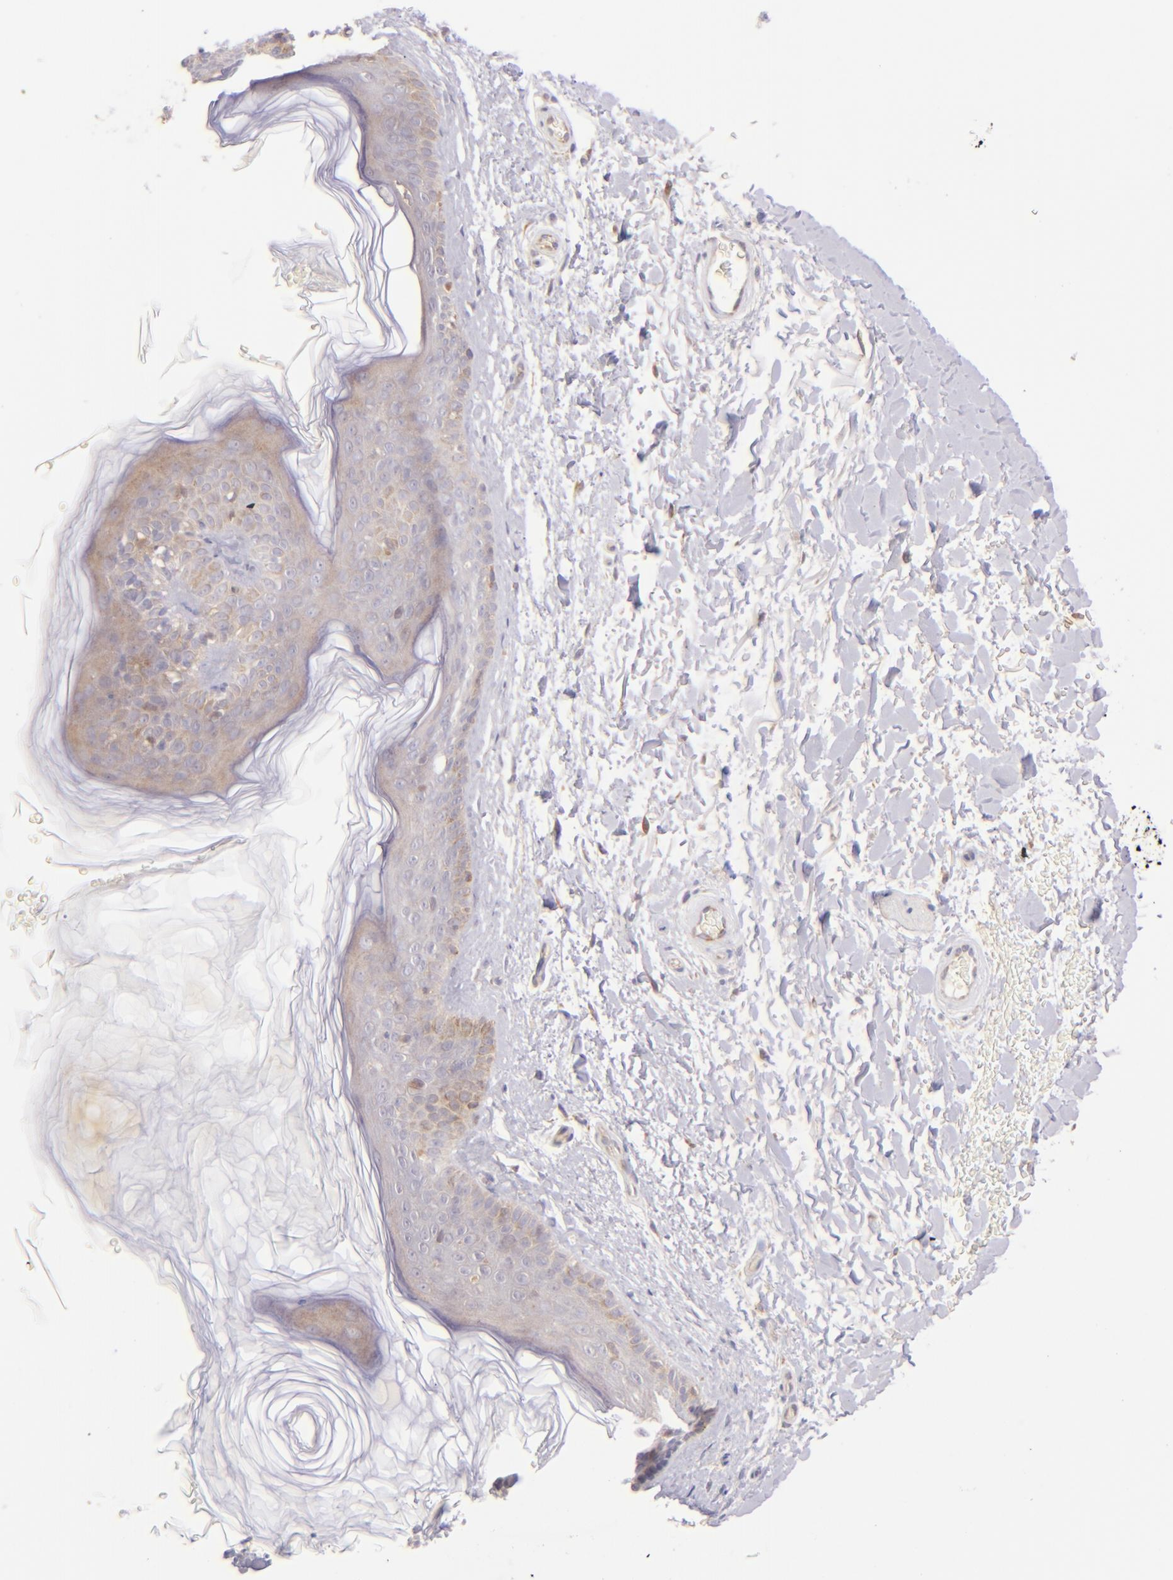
{"staining": {"intensity": "weak", "quantity": ">75%", "location": "cytoplasmic/membranous"}, "tissue": "skin", "cell_type": "Fibroblasts", "image_type": "normal", "snomed": [{"axis": "morphology", "description": "Normal tissue, NOS"}, {"axis": "topography", "description": "Skin"}], "caption": "A low amount of weak cytoplasmic/membranous positivity is appreciated in about >75% of fibroblasts in normal skin. (Brightfield microscopy of DAB IHC at high magnification).", "gene": "SH2D4A", "patient": {"sex": "male", "age": 63}}